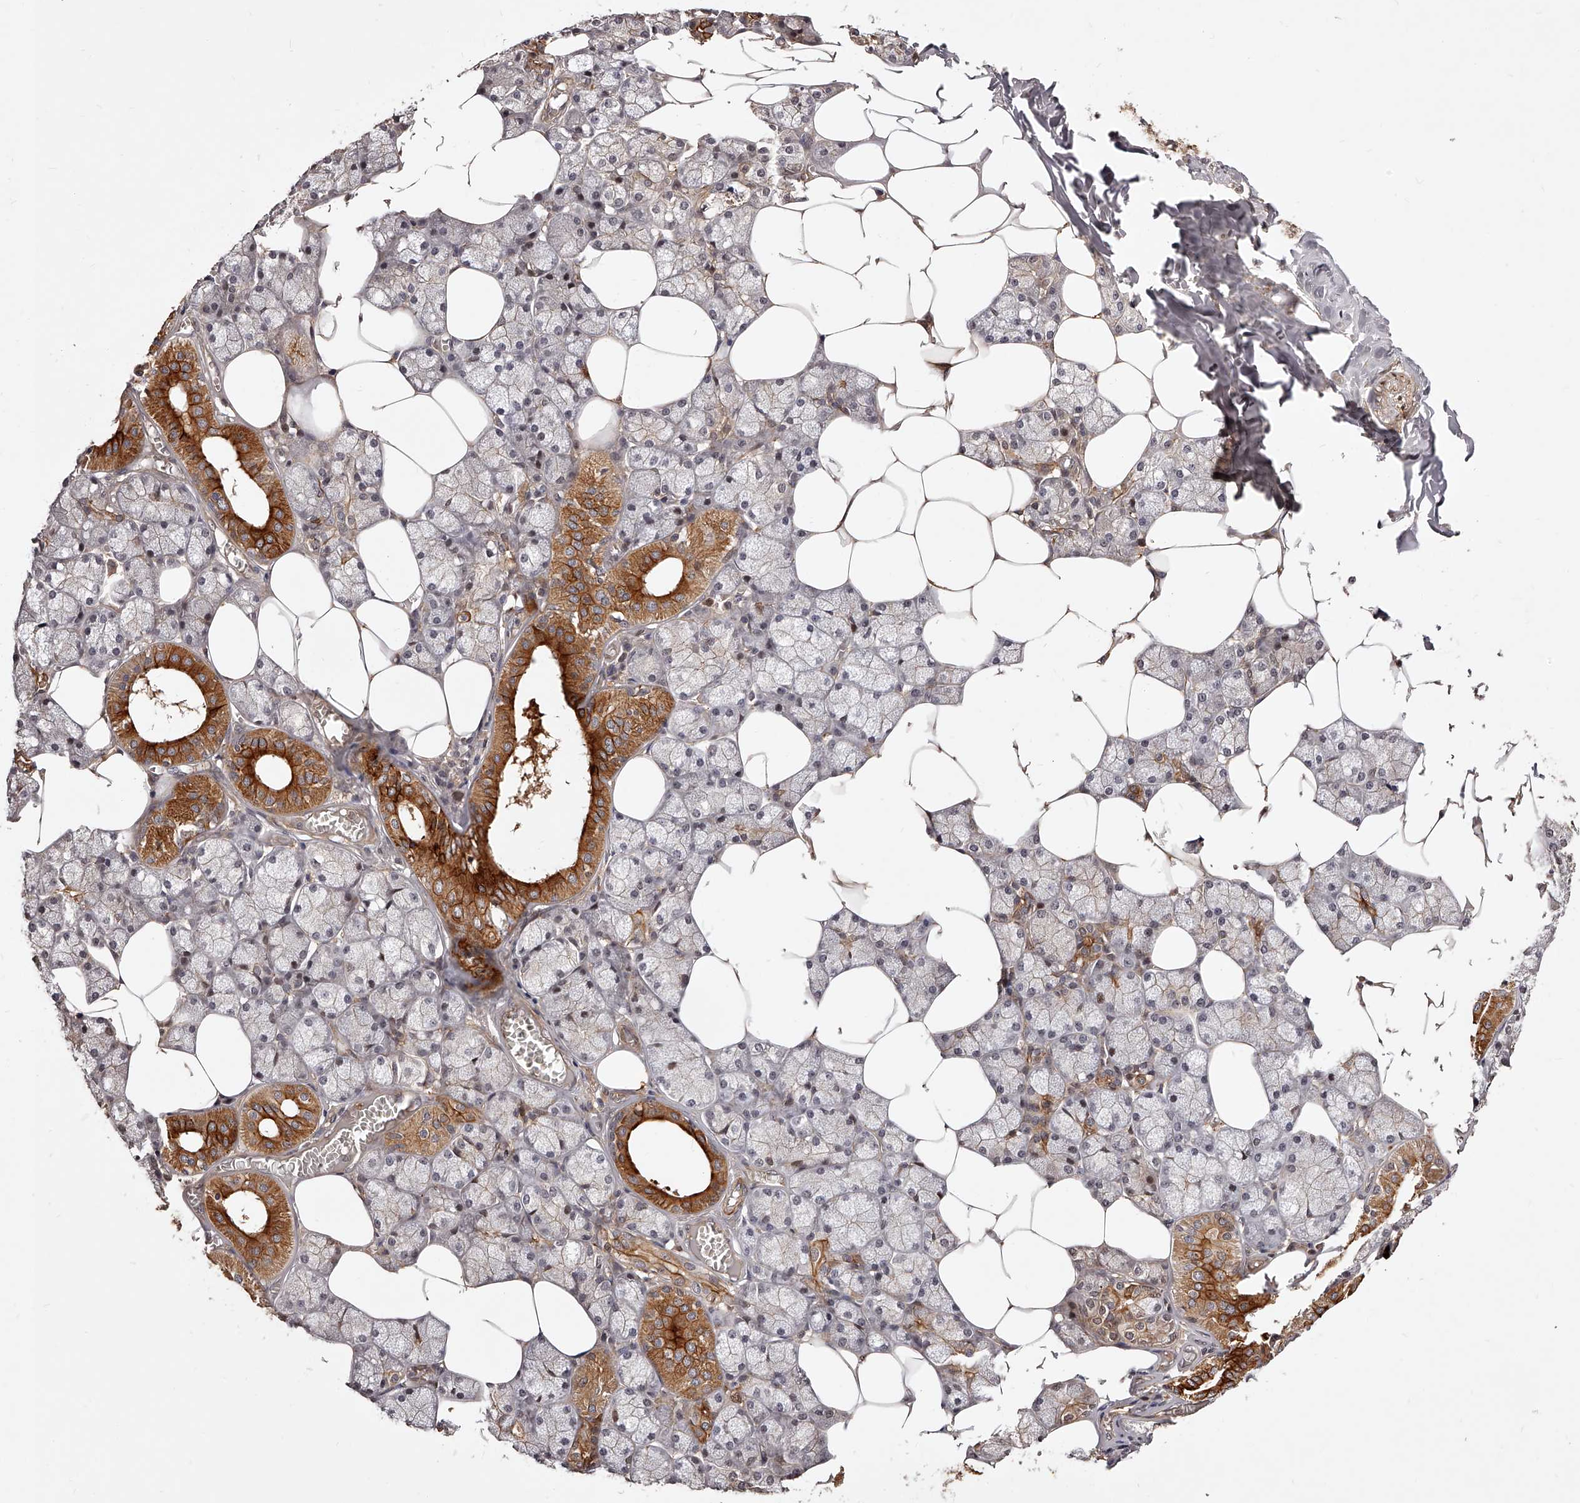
{"staining": {"intensity": "strong", "quantity": "<25%", "location": "cytoplasmic/membranous"}, "tissue": "salivary gland", "cell_type": "Glandular cells", "image_type": "normal", "snomed": [{"axis": "morphology", "description": "Normal tissue, NOS"}, {"axis": "topography", "description": "Salivary gland"}], "caption": "The histopathology image demonstrates immunohistochemical staining of normal salivary gland. There is strong cytoplasmic/membranous positivity is appreciated in approximately <25% of glandular cells.", "gene": "CUL7", "patient": {"sex": "male", "age": 62}}